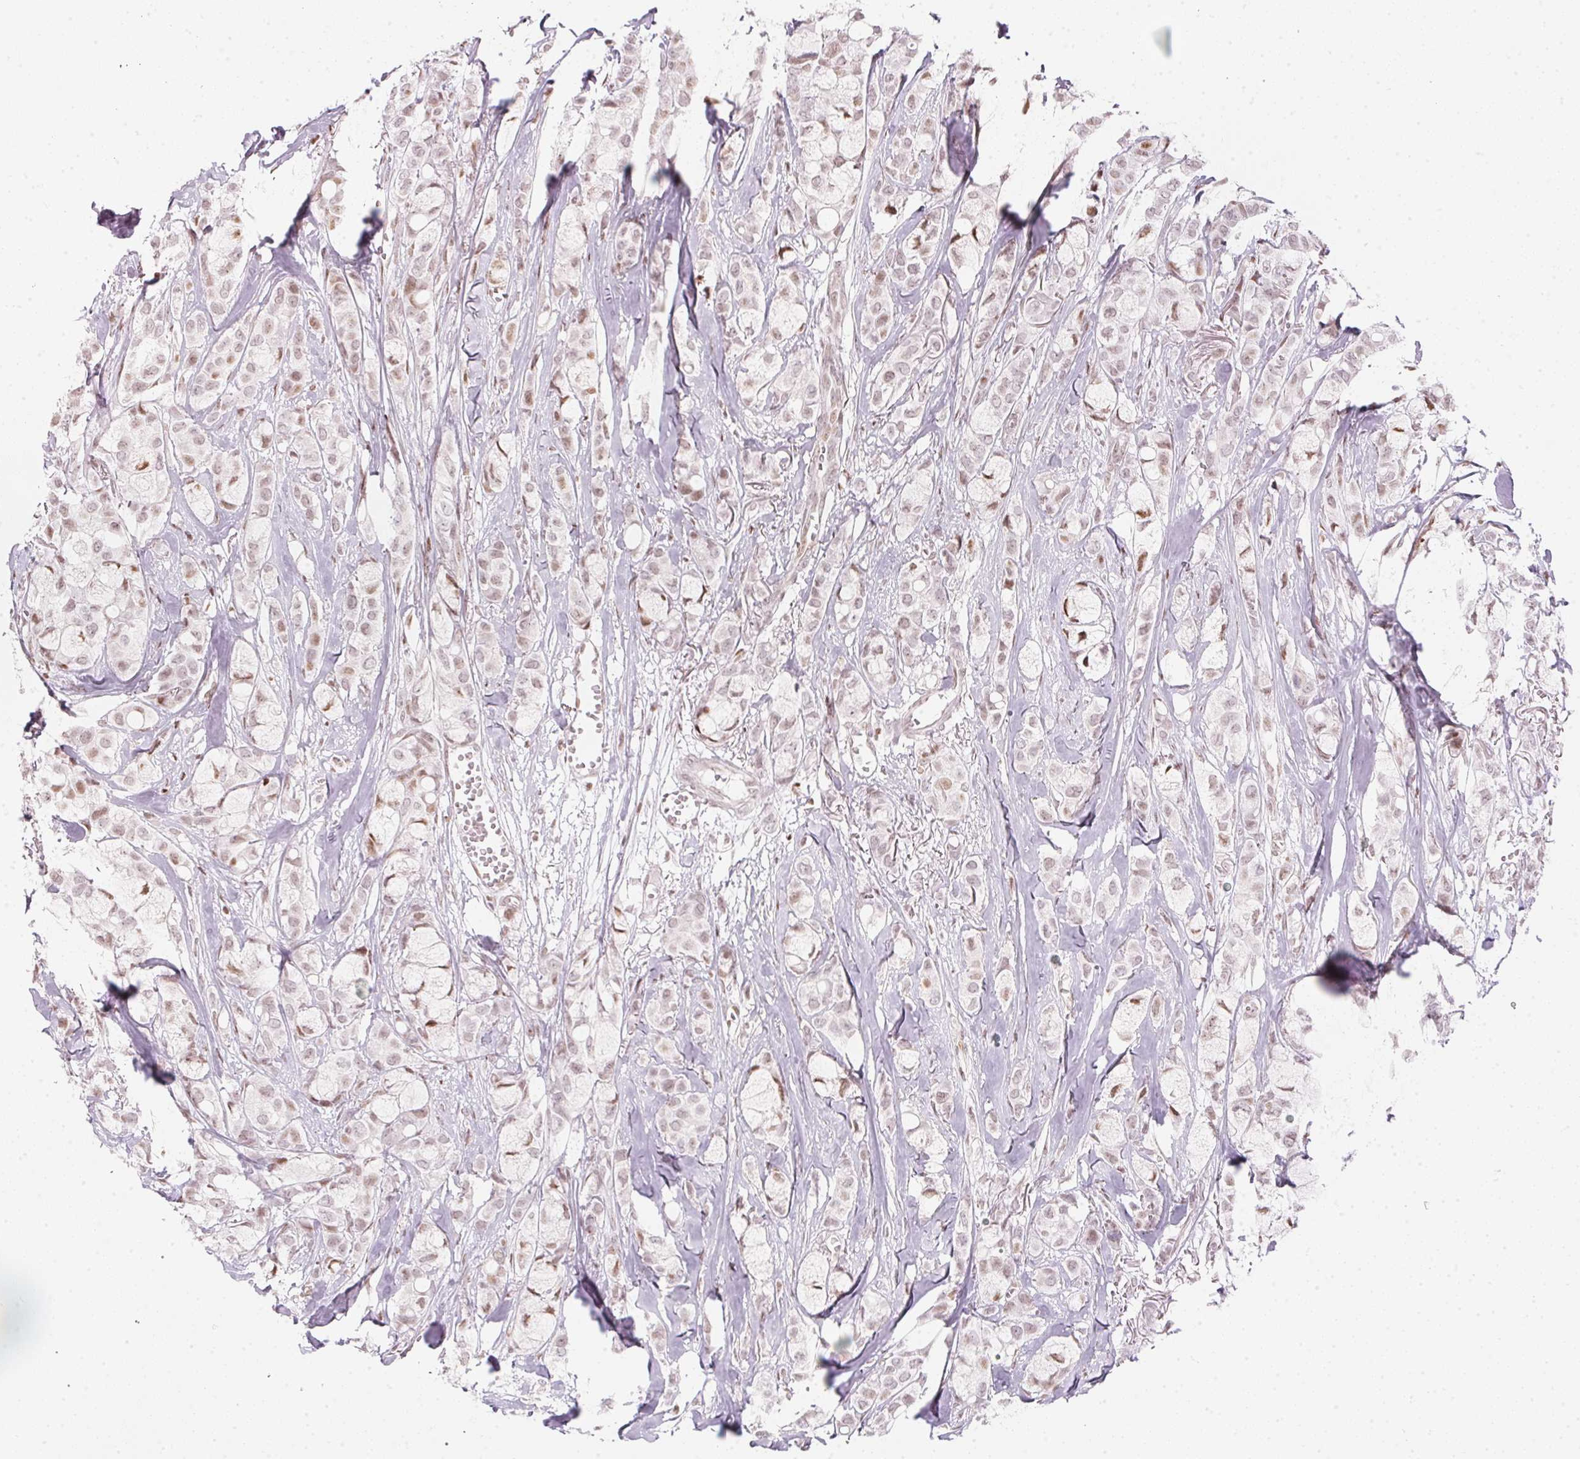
{"staining": {"intensity": "weak", "quantity": "25%-75%", "location": "nuclear"}, "tissue": "breast cancer", "cell_type": "Tumor cells", "image_type": "cancer", "snomed": [{"axis": "morphology", "description": "Duct carcinoma"}, {"axis": "topography", "description": "Breast"}], "caption": "IHC micrograph of neoplastic tissue: infiltrating ductal carcinoma (breast) stained using IHC shows low levels of weak protein expression localized specifically in the nuclear of tumor cells, appearing as a nuclear brown color.", "gene": "KAT6A", "patient": {"sex": "female", "age": 85}}